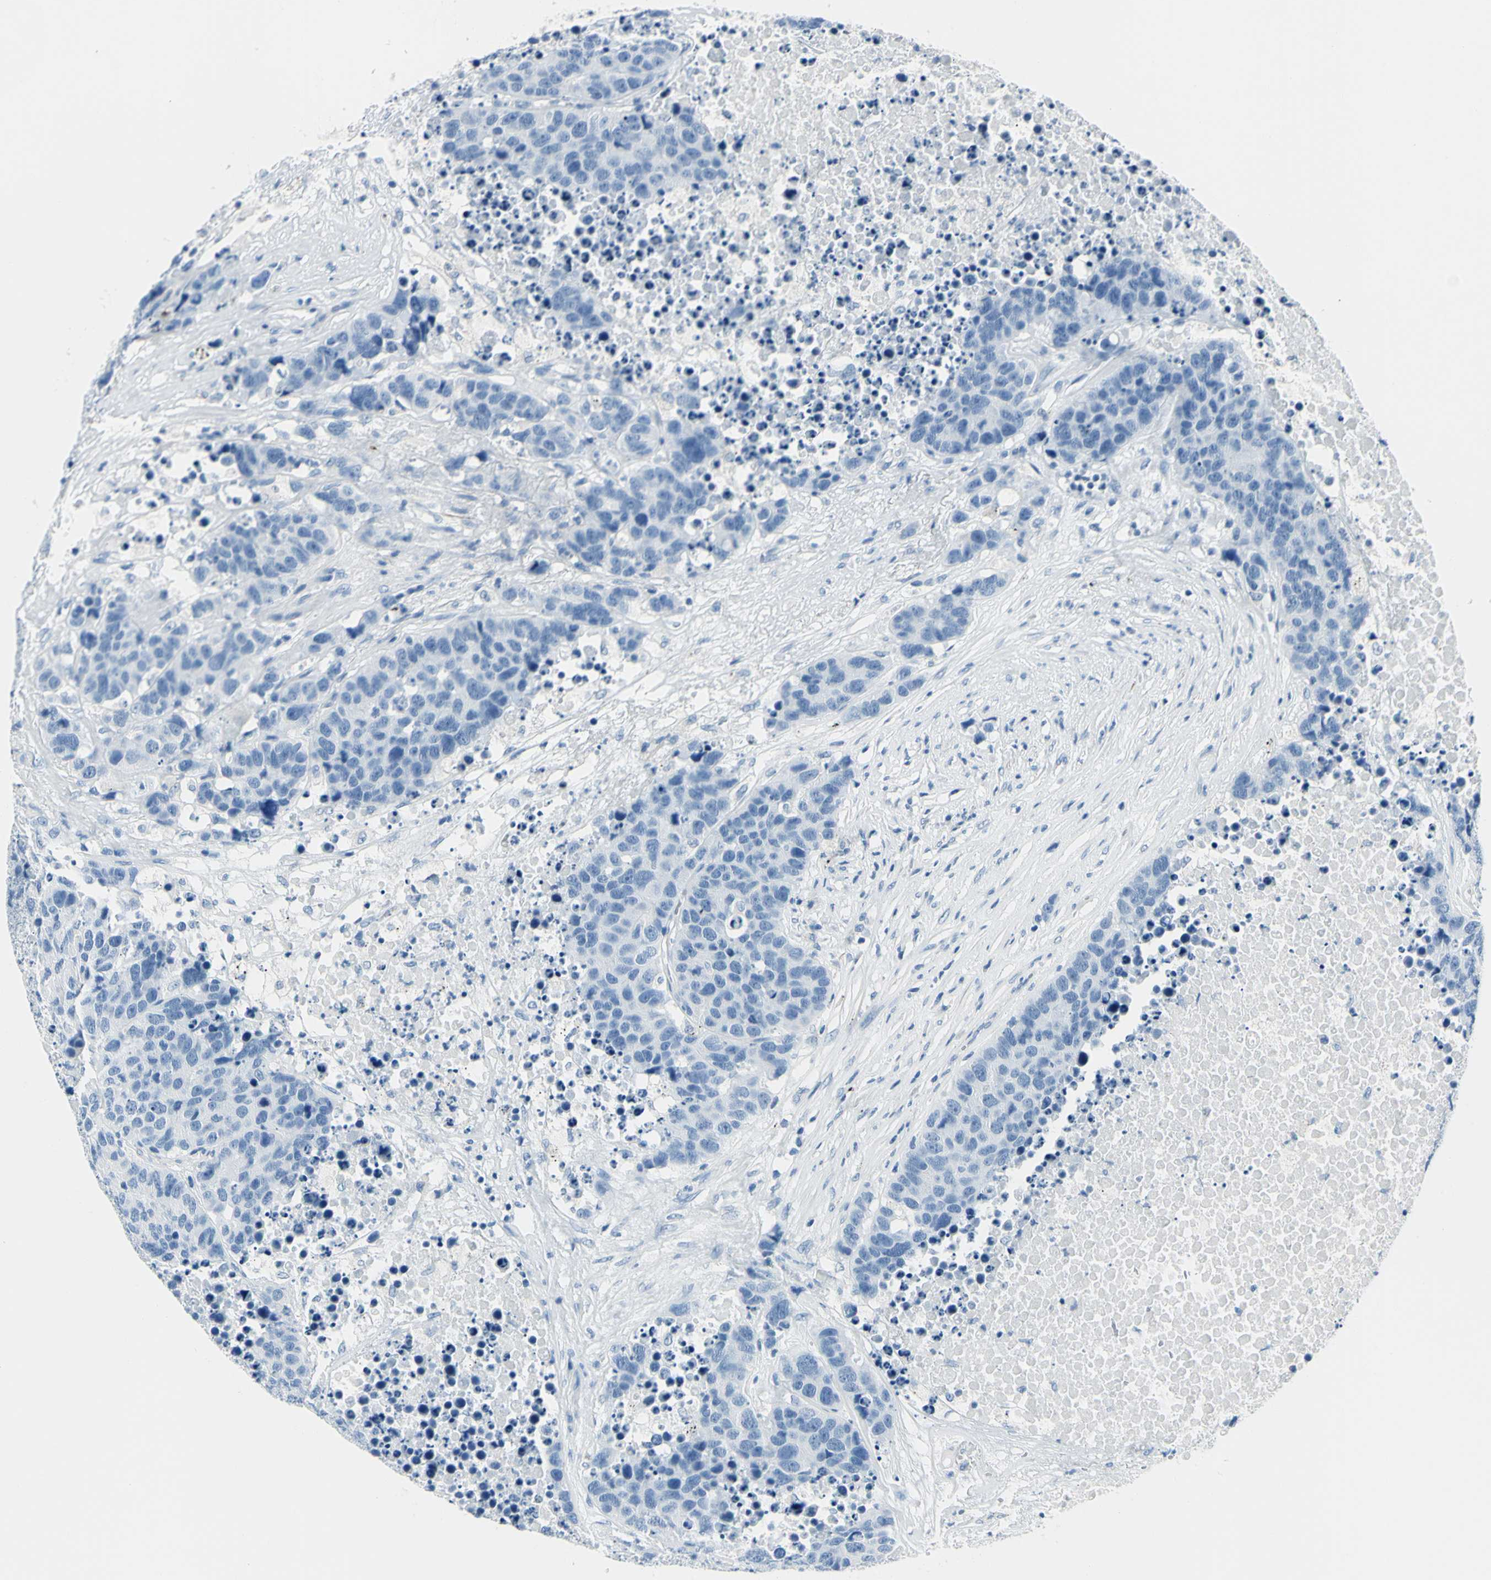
{"staining": {"intensity": "negative", "quantity": "none", "location": "none"}, "tissue": "carcinoid", "cell_type": "Tumor cells", "image_type": "cancer", "snomed": [{"axis": "morphology", "description": "Carcinoid, malignant, NOS"}, {"axis": "topography", "description": "Lung"}], "caption": "Malignant carcinoid was stained to show a protein in brown. There is no significant positivity in tumor cells.", "gene": "CDH15", "patient": {"sex": "male", "age": 60}}